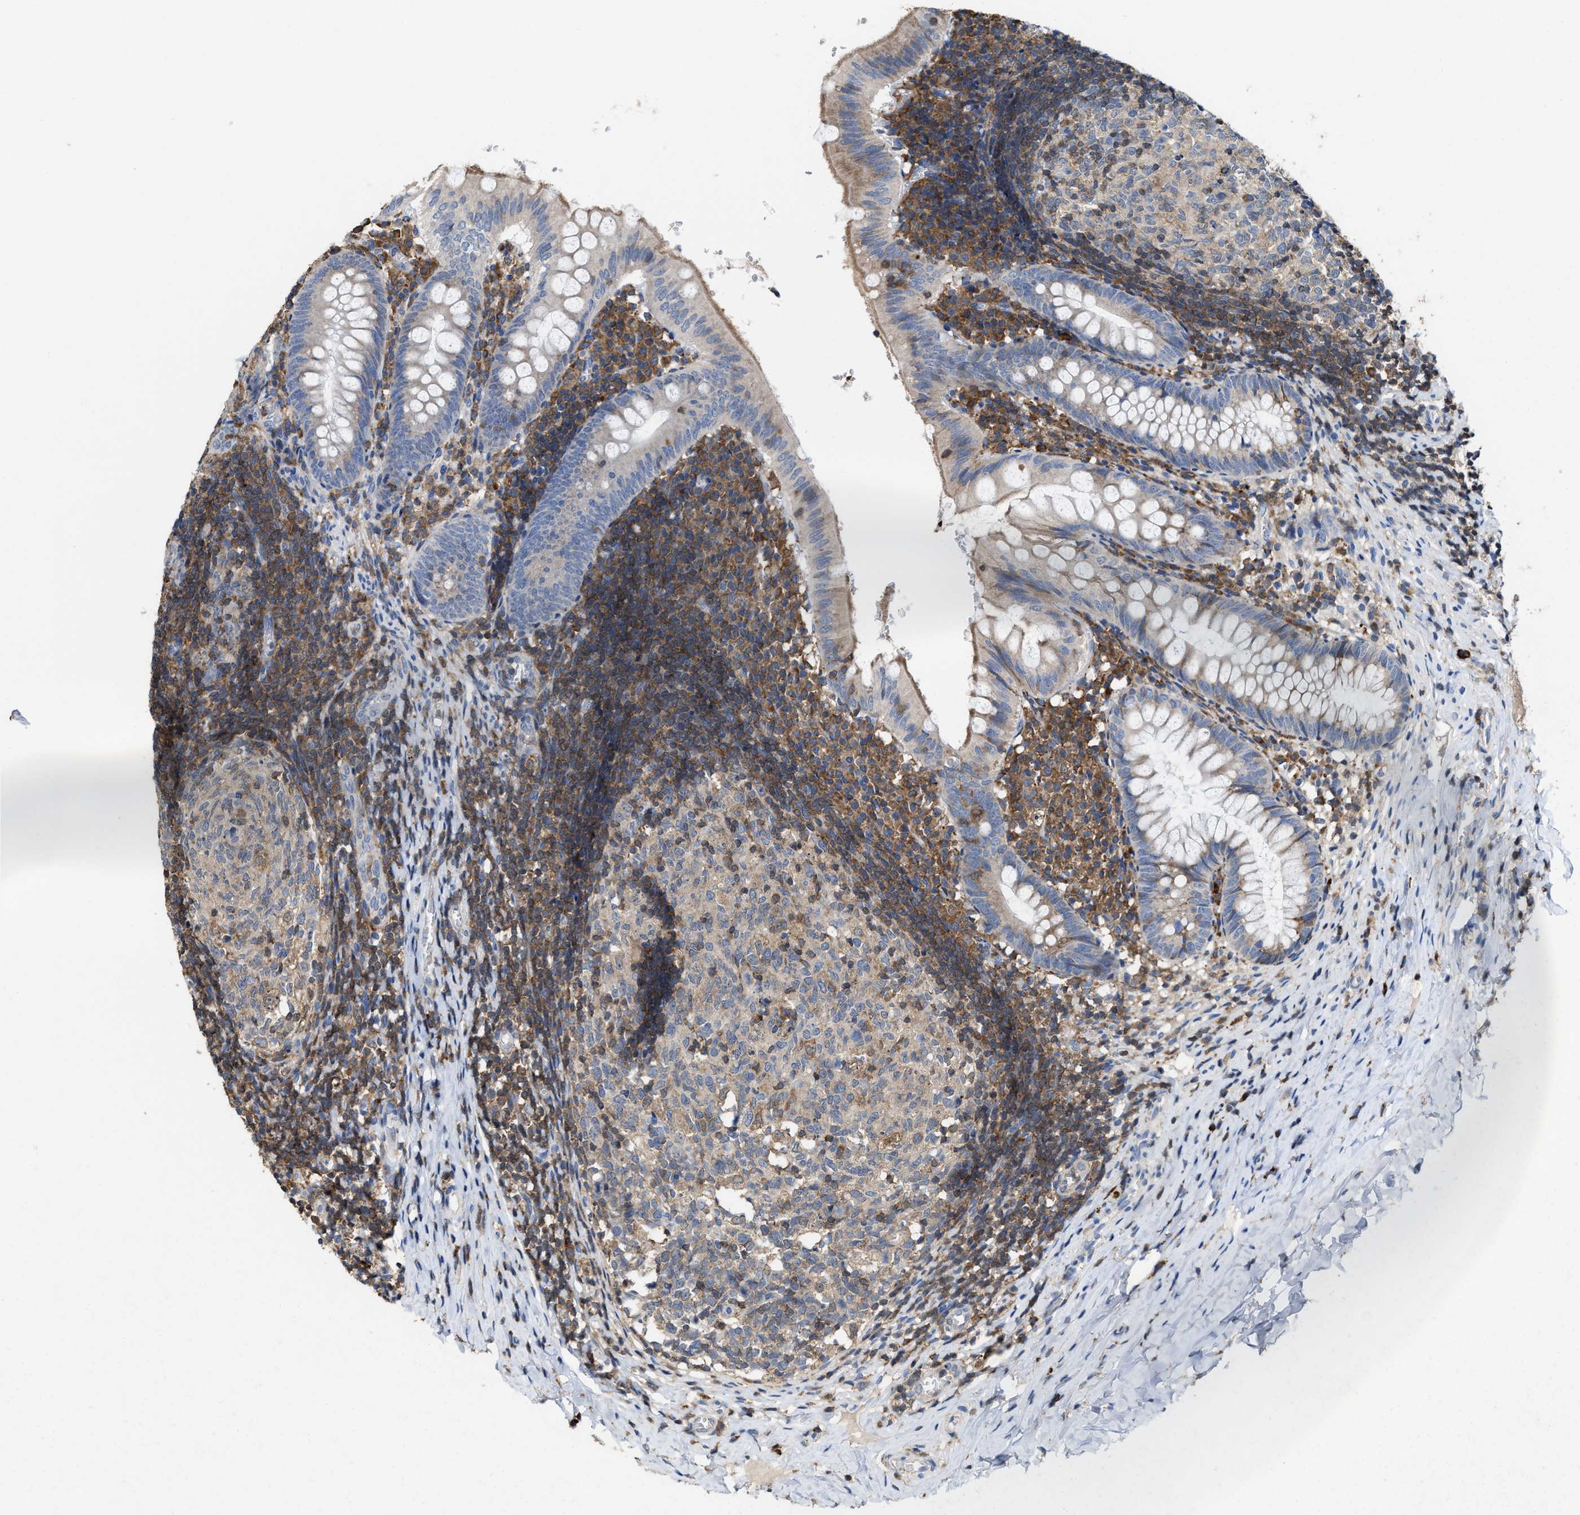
{"staining": {"intensity": "weak", "quantity": "<25%", "location": "cytoplasmic/membranous"}, "tissue": "appendix", "cell_type": "Glandular cells", "image_type": "normal", "snomed": [{"axis": "morphology", "description": "Normal tissue, NOS"}, {"axis": "topography", "description": "Appendix"}], "caption": "Immunohistochemistry (IHC) photomicrograph of normal appendix: human appendix stained with DAB (3,3'-diaminobenzidine) displays no significant protein expression in glandular cells. (DAB immunohistochemistry (IHC) visualized using brightfield microscopy, high magnification).", "gene": "FGD3", "patient": {"sex": "male", "age": 8}}